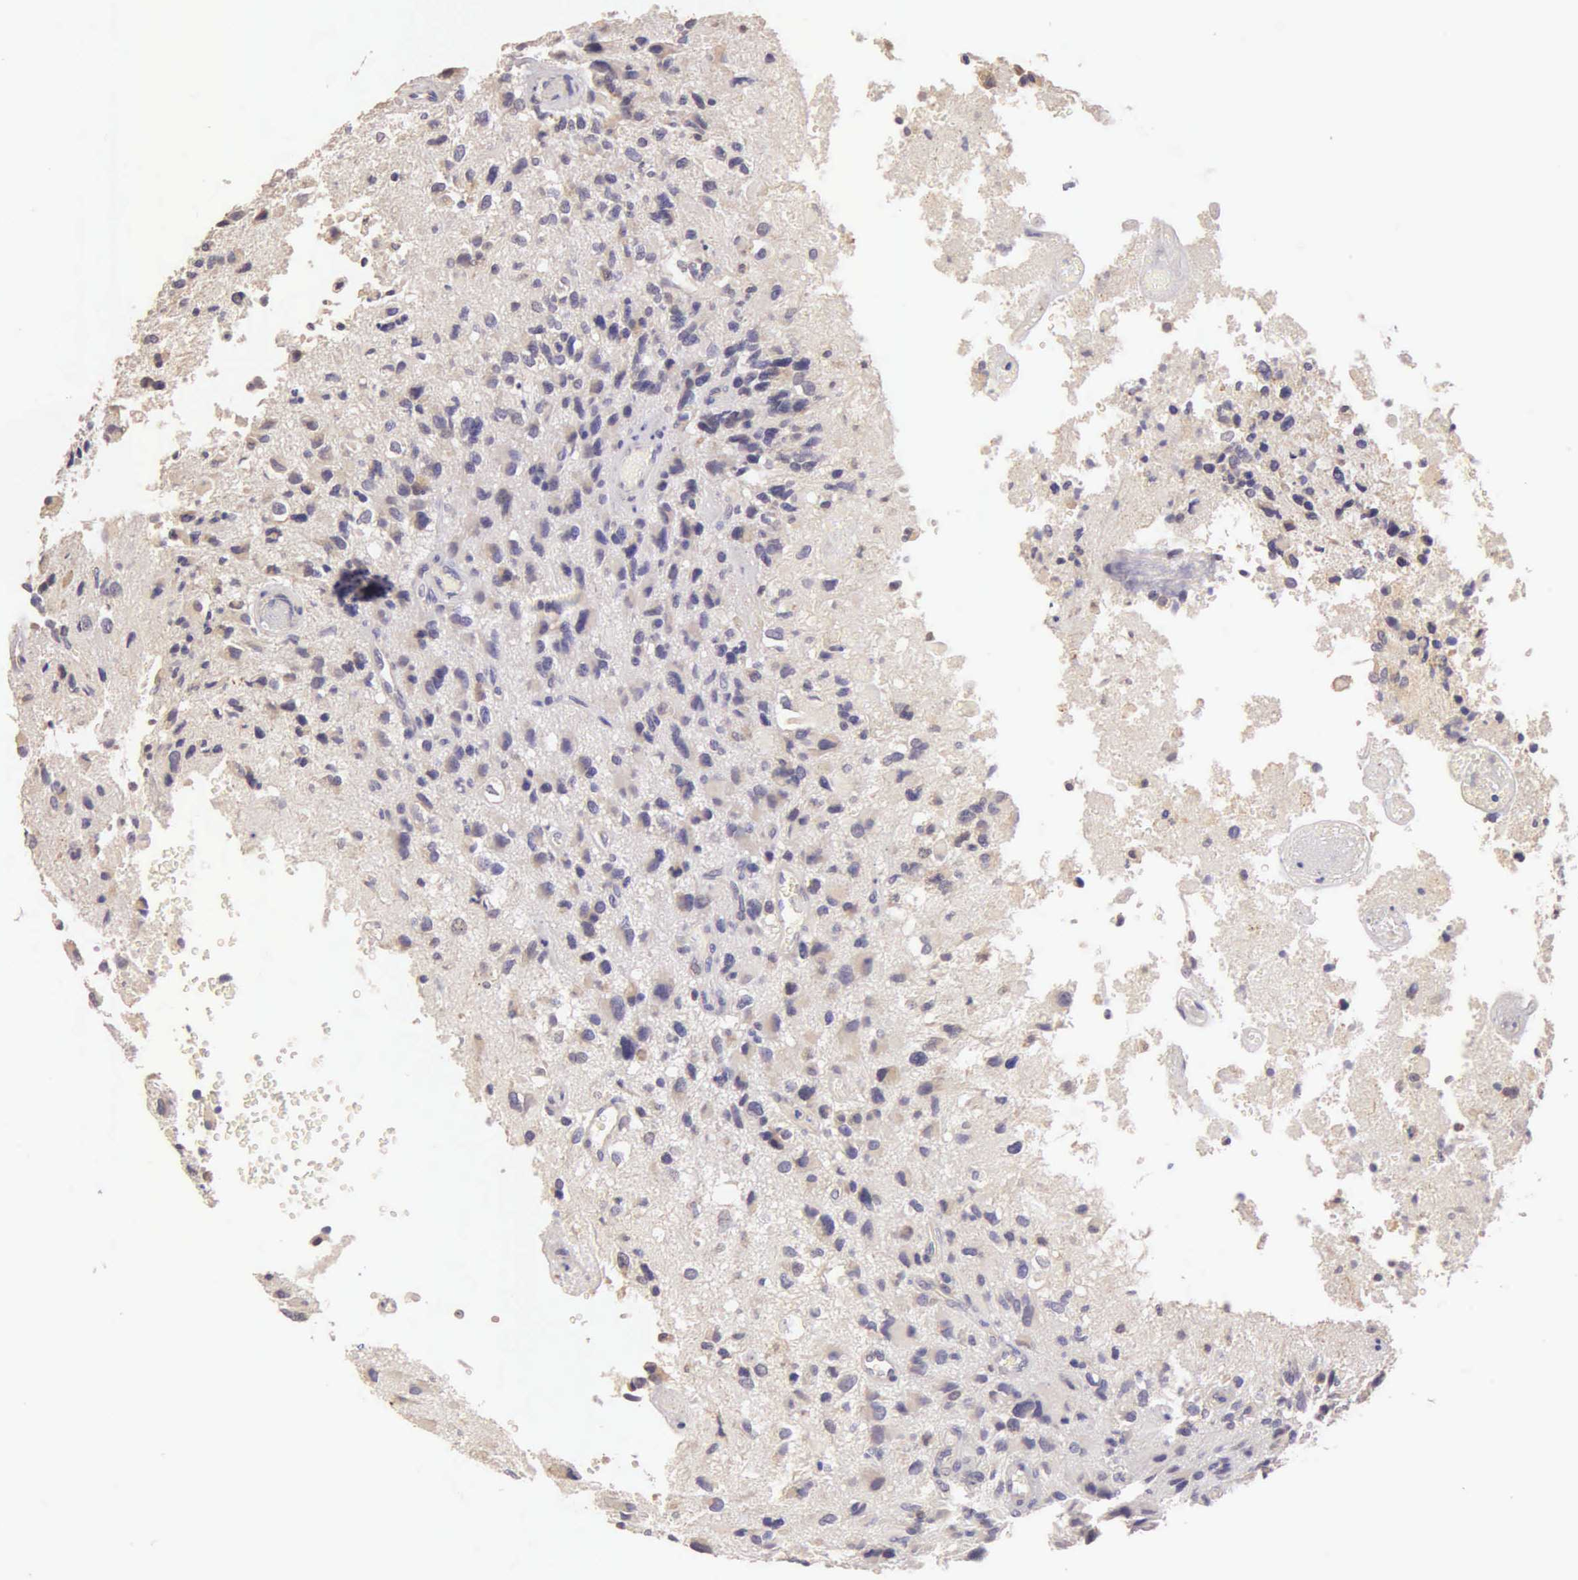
{"staining": {"intensity": "negative", "quantity": "none", "location": "none"}, "tissue": "glioma", "cell_type": "Tumor cells", "image_type": "cancer", "snomed": [{"axis": "morphology", "description": "Glioma, malignant, High grade"}, {"axis": "topography", "description": "Brain"}], "caption": "Tumor cells are negative for brown protein staining in glioma. (IHC, brightfield microscopy, high magnification).", "gene": "ESR1", "patient": {"sex": "male", "age": 69}}